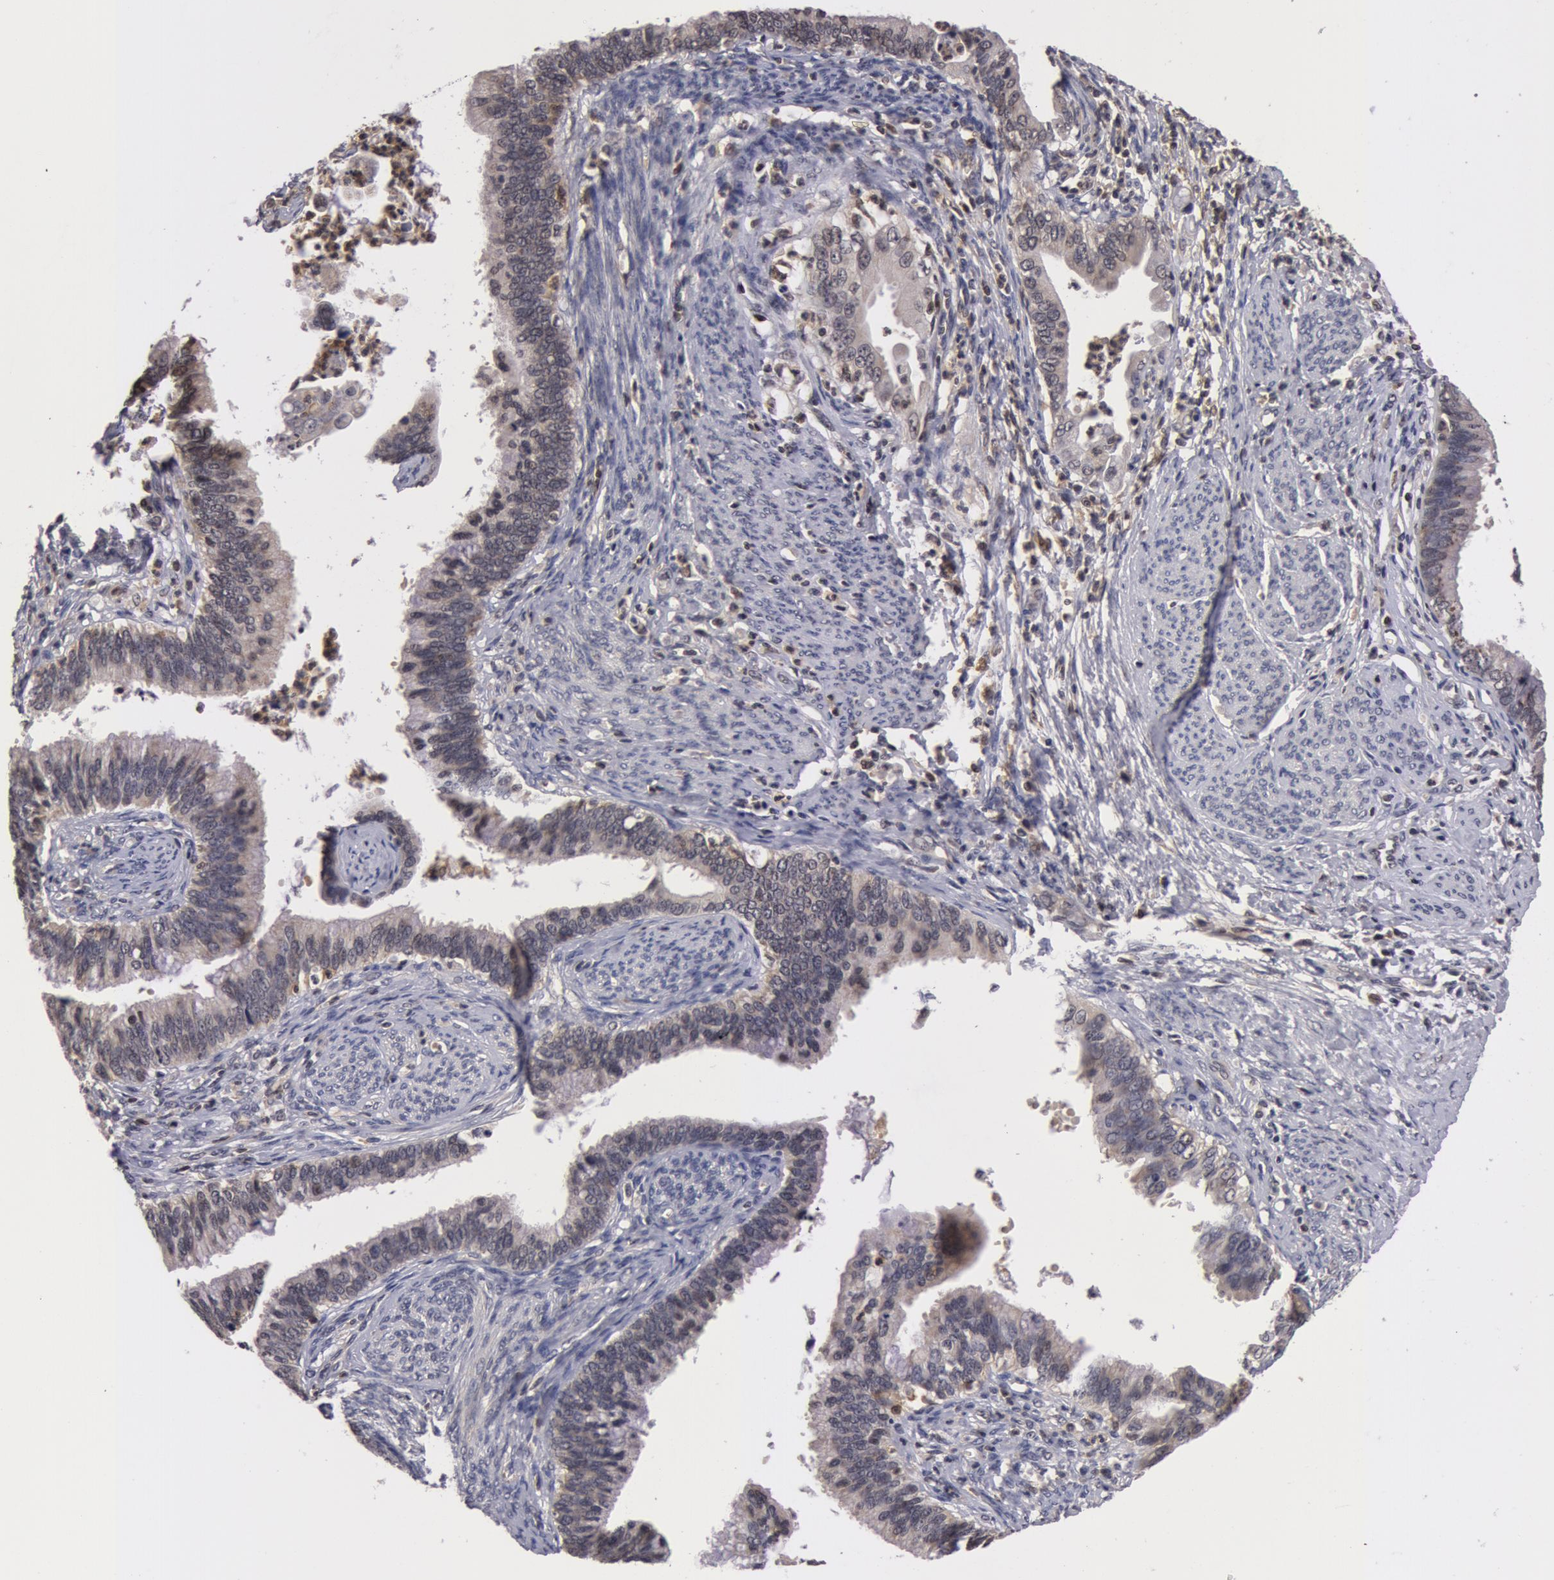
{"staining": {"intensity": "negative", "quantity": "none", "location": "none"}, "tissue": "cervical cancer", "cell_type": "Tumor cells", "image_type": "cancer", "snomed": [{"axis": "morphology", "description": "Adenocarcinoma, NOS"}, {"axis": "topography", "description": "Cervix"}], "caption": "A high-resolution photomicrograph shows immunohistochemistry (IHC) staining of adenocarcinoma (cervical), which exhibits no significant staining in tumor cells.", "gene": "ZNF350", "patient": {"sex": "female", "age": 47}}